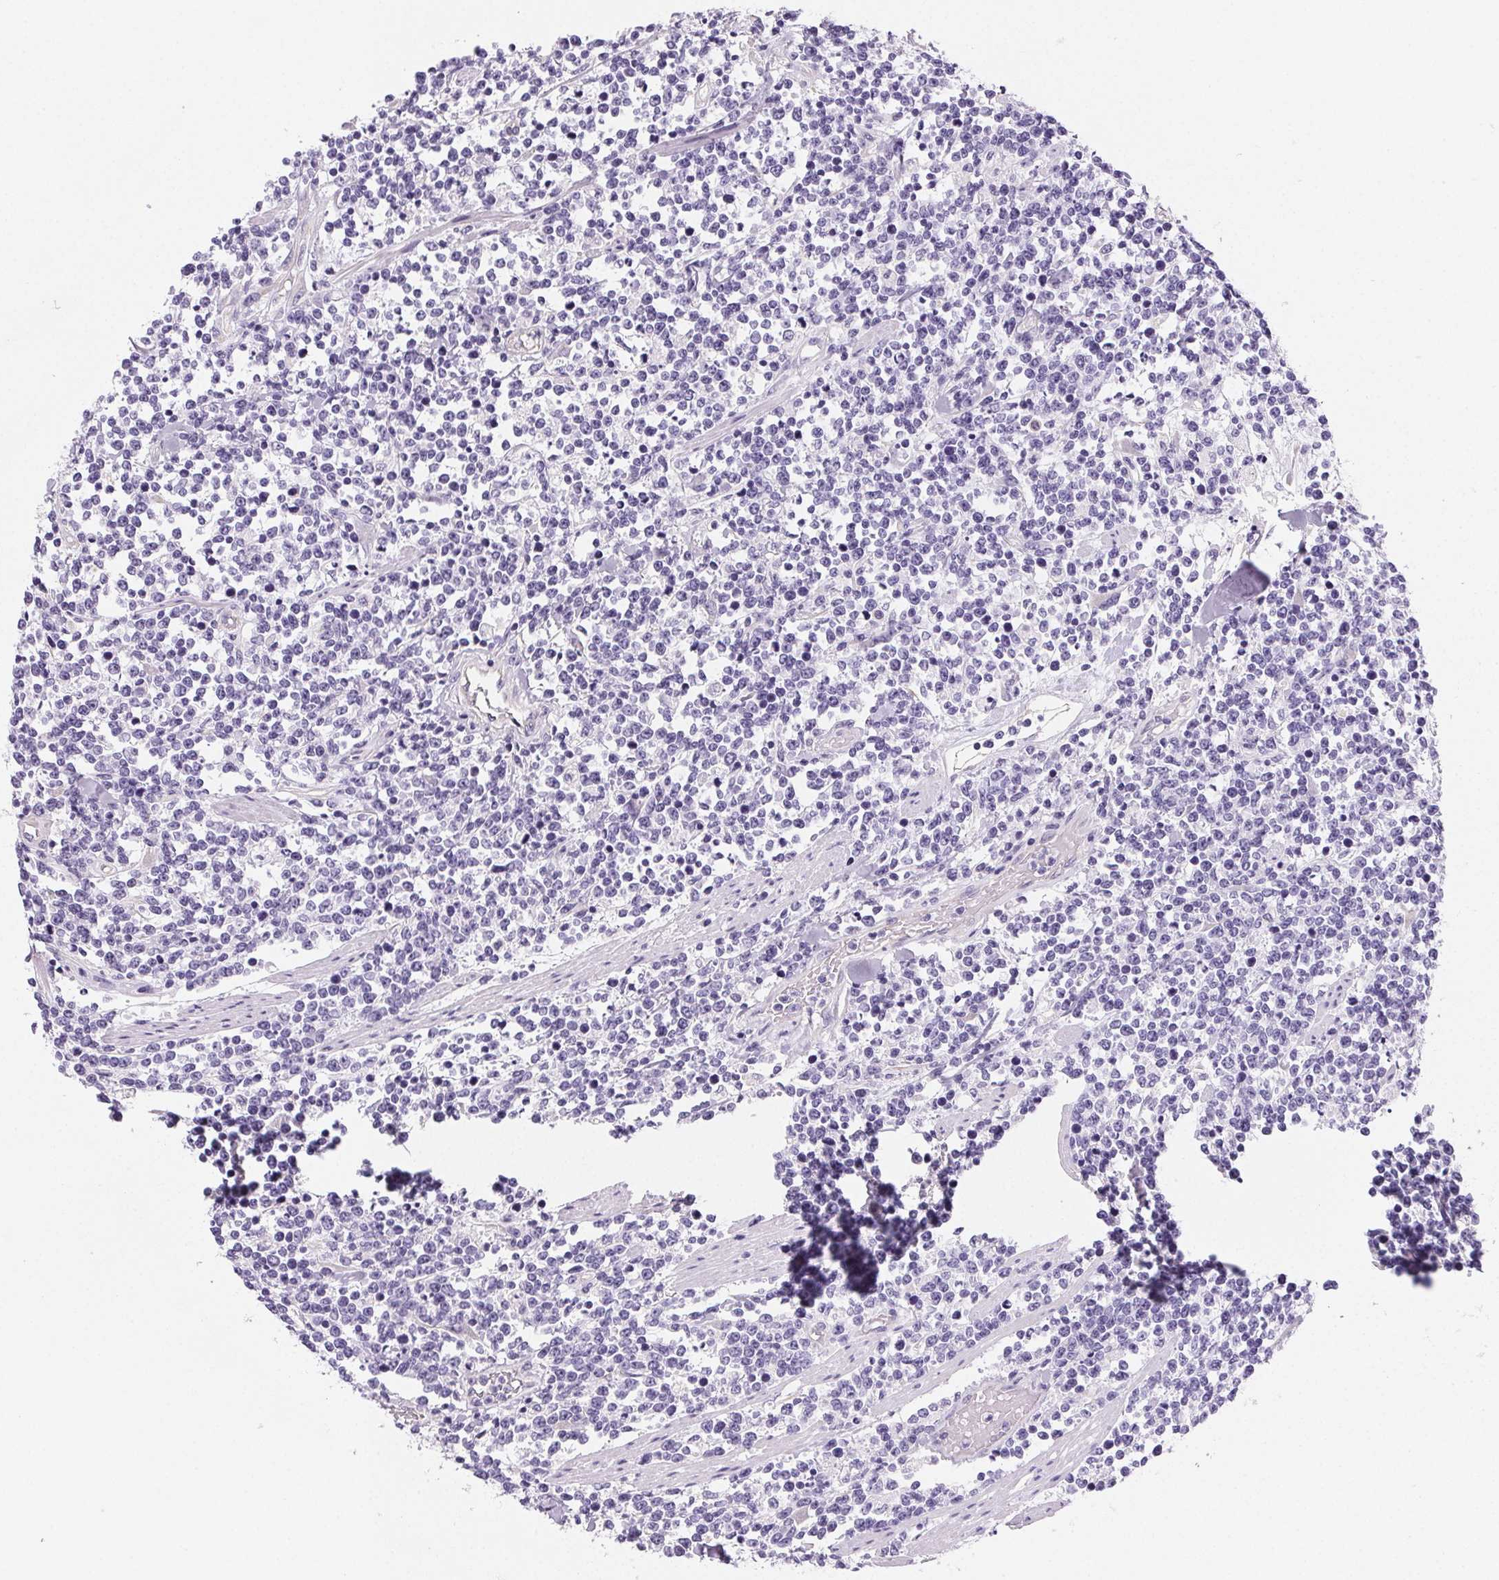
{"staining": {"intensity": "negative", "quantity": "none", "location": "none"}, "tissue": "lymphoma", "cell_type": "Tumor cells", "image_type": "cancer", "snomed": [{"axis": "morphology", "description": "Malignant lymphoma, non-Hodgkin's type, High grade"}, {"axis": "topography", "description": "Colon"}], "caption": "The histopathology image reveals no staining of tumor cells in high-grade malignant lymphoma, non-Hodgkin's type.", "gene": "PRSS3", "patient": {"sex": "male", "age": 82}}